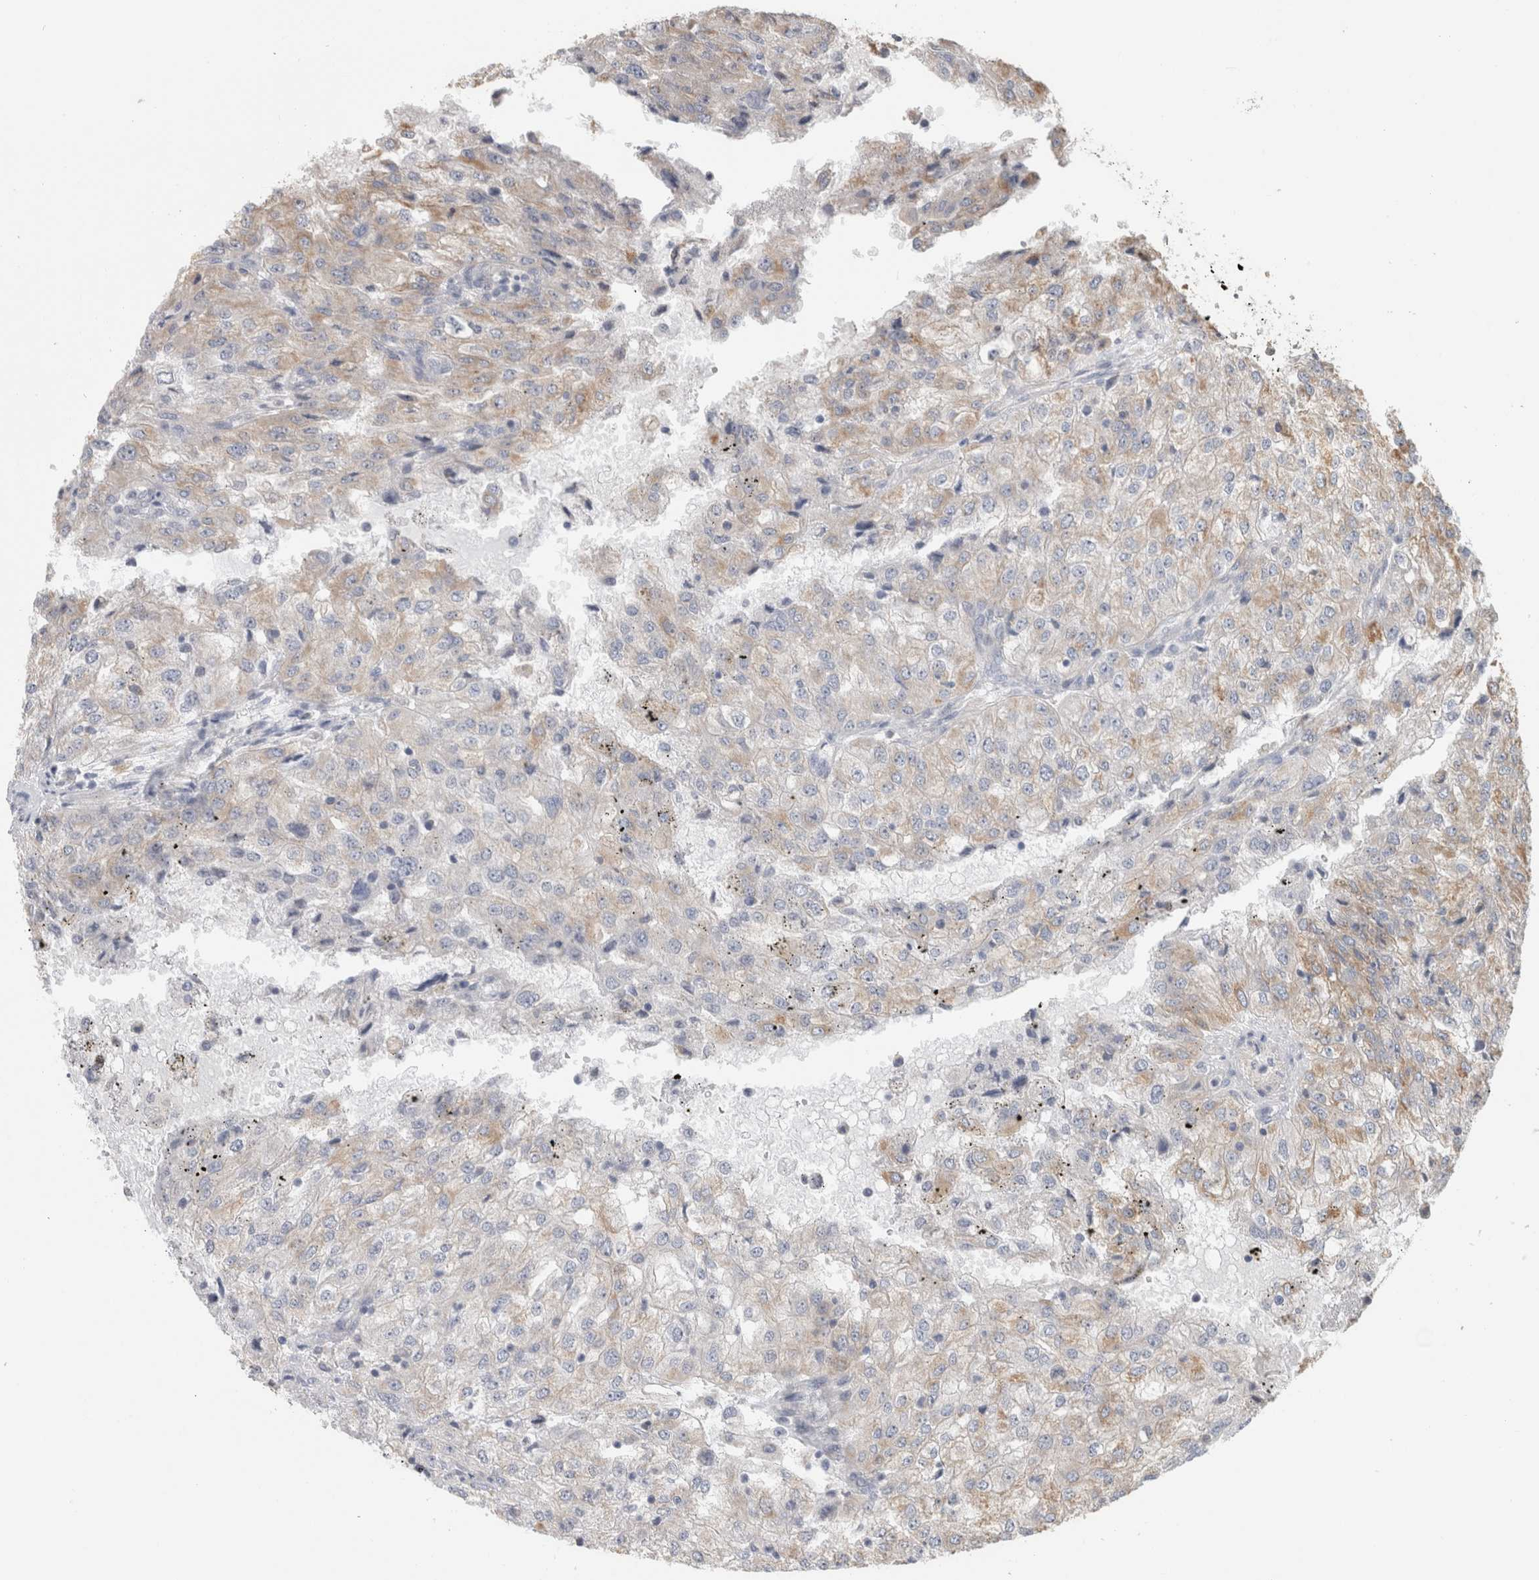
{"staining": {"intensity": "weak", "quantity": "25%-75%", "location": "cytoplasmic/membranous"}, "tissue": "renal cancer", "cell_type": "Tumor cells", "image_type": "cancer", "snomed": [{"axis": "morphology", "description": "Adenocarcinoma, NOS"}, {"axis": "topography", "description": "Kidney"}], "caption": "Brown immunohistochemical staining in human renal adenocarcinoma shows weak cytoplasmic/membranous expression in about 25%-75% of tumor cells. (DAB (3,3'-diaminobenzidine) IHC with brightfield microscopy, high magnification).", "gene": "CLIP1", "patient": {"sex": "female", "age": 54}}